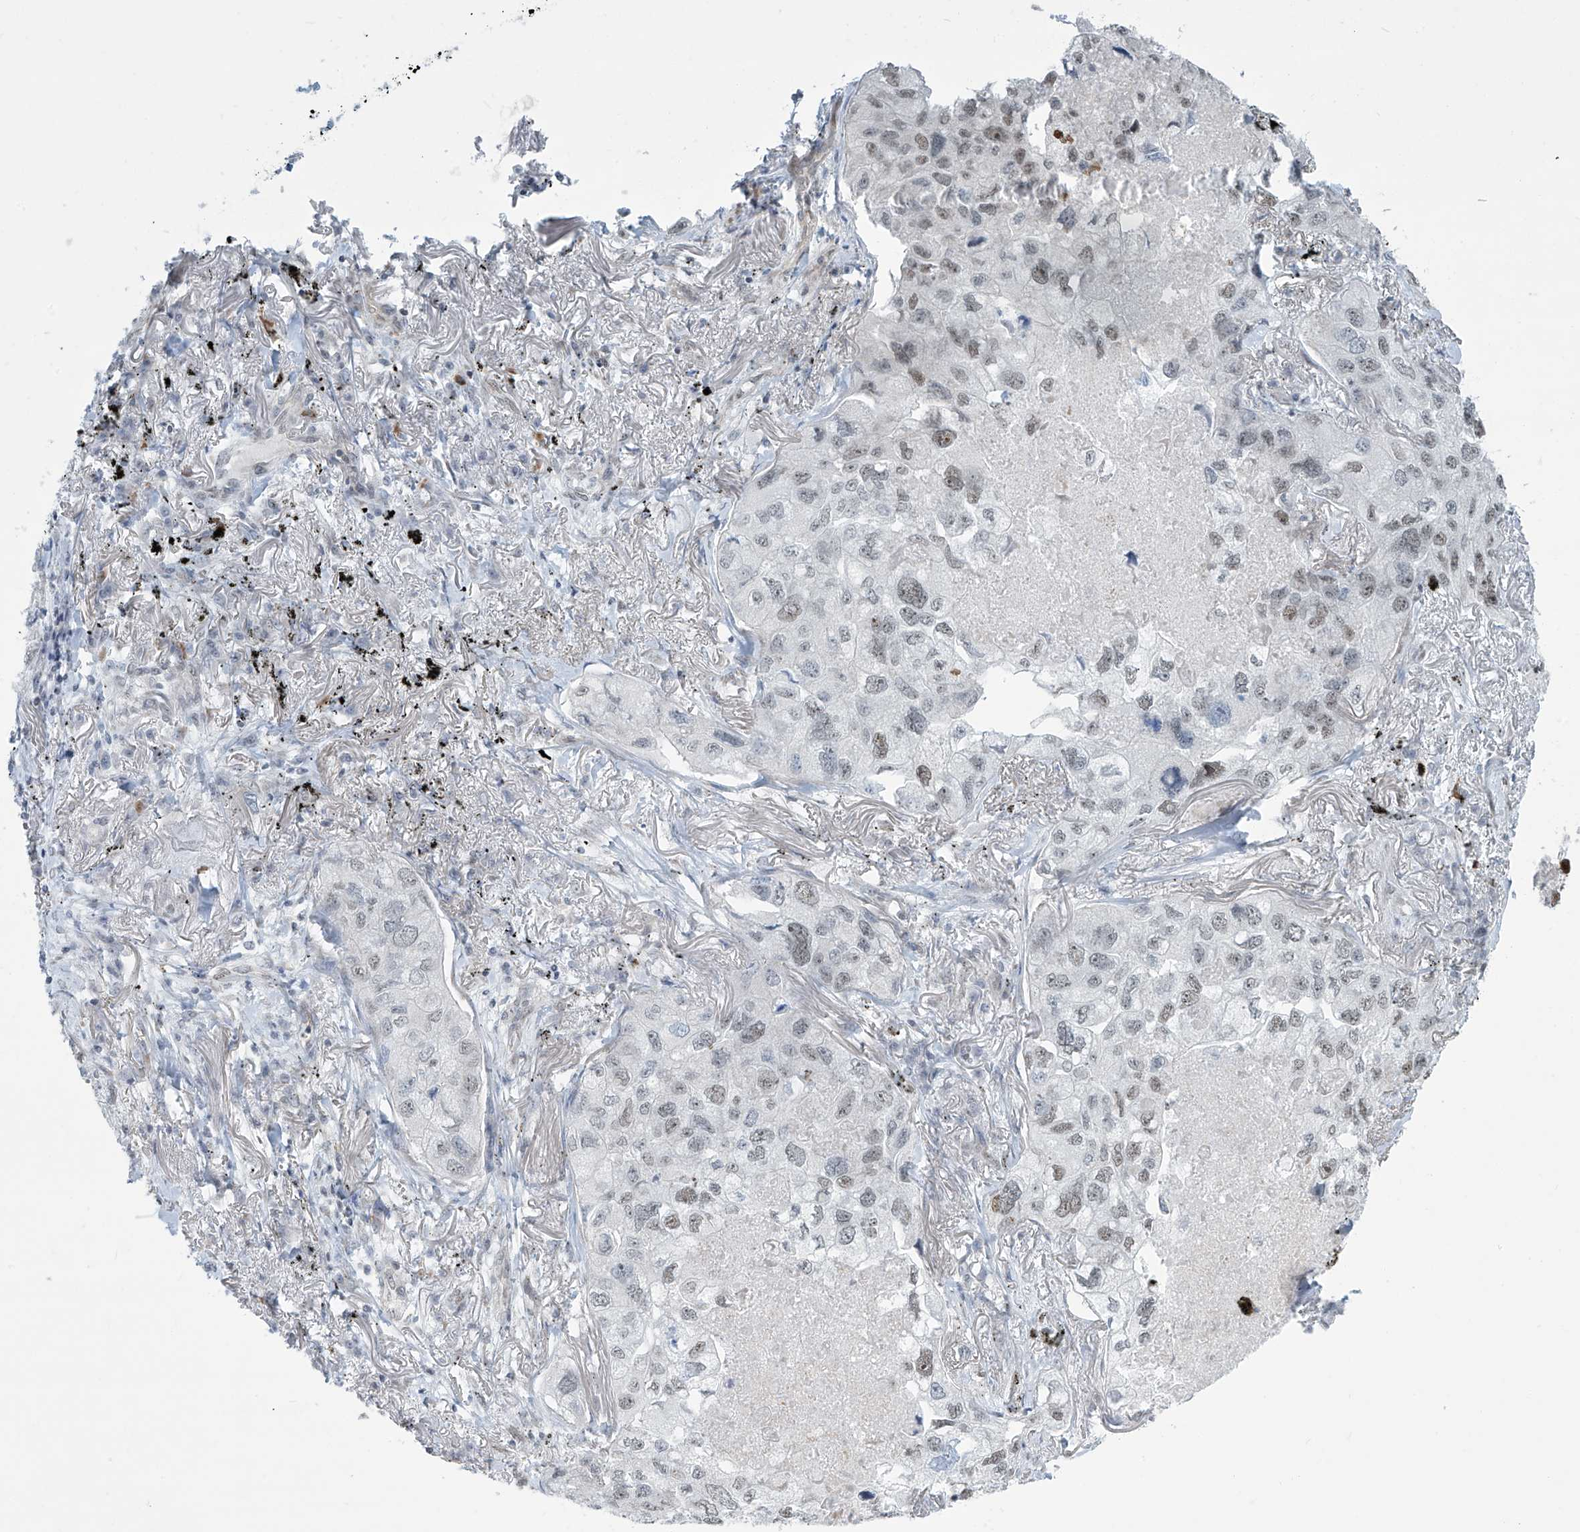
{"staining": {"intensity": "moderate", "quantity": "25%-75%", "location": "nuclear"}, "tissue": "lung cancer", "cell_type": "Tumor cells", "image_type": "cancer", "snomed": [{"axis": "morphology", "description": "Adenocarcinoma, NOS"}, {"axis": "topography", "description": "Lung"}], "caption": "Immunohistochemical staining of lung cancer displays medium levels of moderate nuclear protein expression in about 25%-75% of tumor cells.", "gene": "SARNP", "patient": {"sex": "male", "age": 65}}